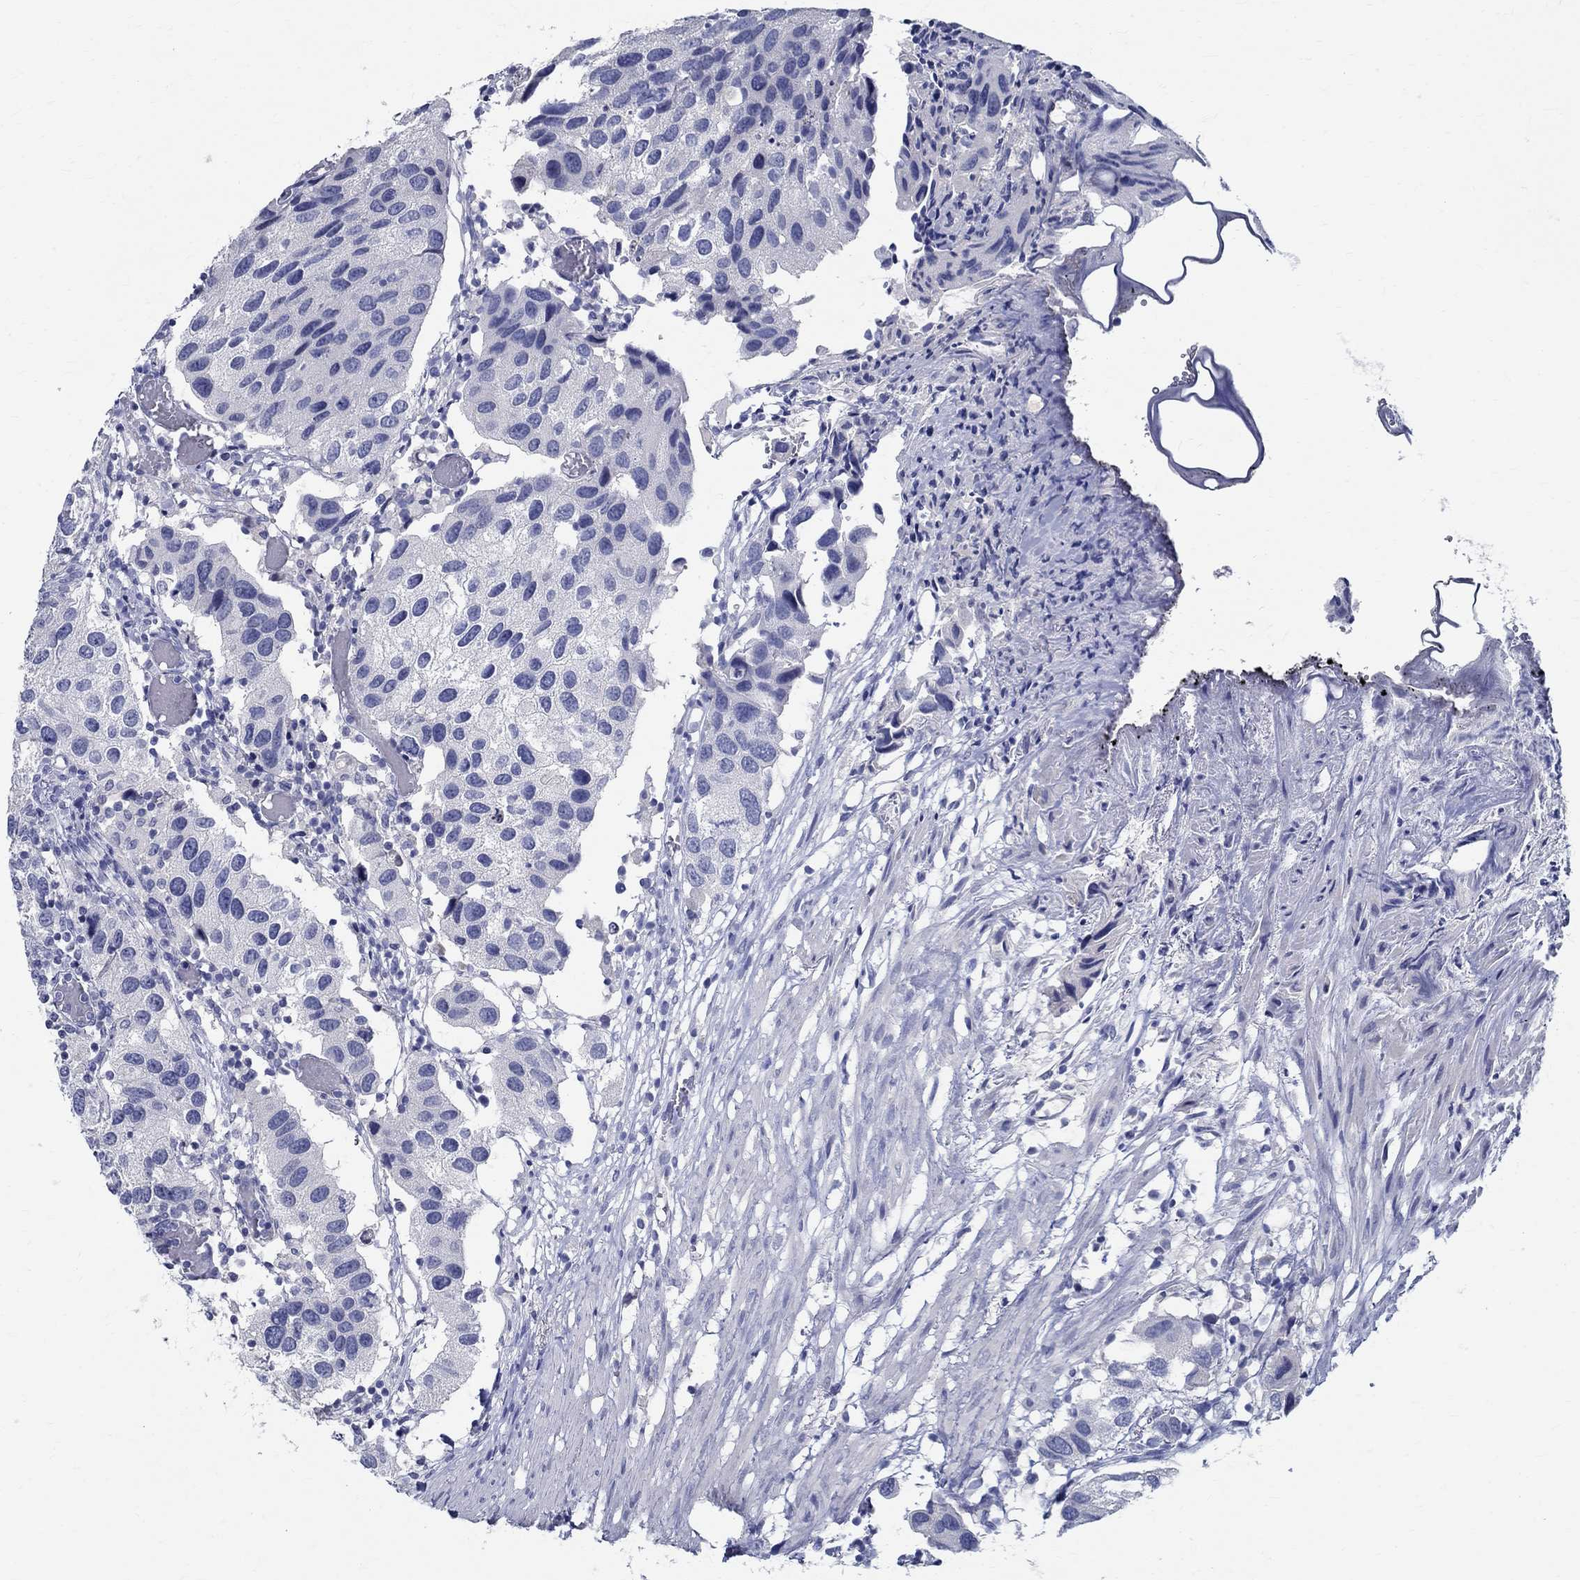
{"staining": {"intensity": "negative", "quantity": "none", "location": "none"}, "tissue": "urothelial cancer", "cell_type": "Tumor cells", "image_type": "cancer", "snomed": [{"axis": "morphology", "description": "Urothelial carcinoma, High grade"}, {"axis": "topography", "description": "Urinary bladder"}], "caption": "Immunohistochemical staining of human urothelial cancer reveals no significant positivity in tumor cells.", "gene": "CETN1", "patient": {"sex": "male", "age": 79}}